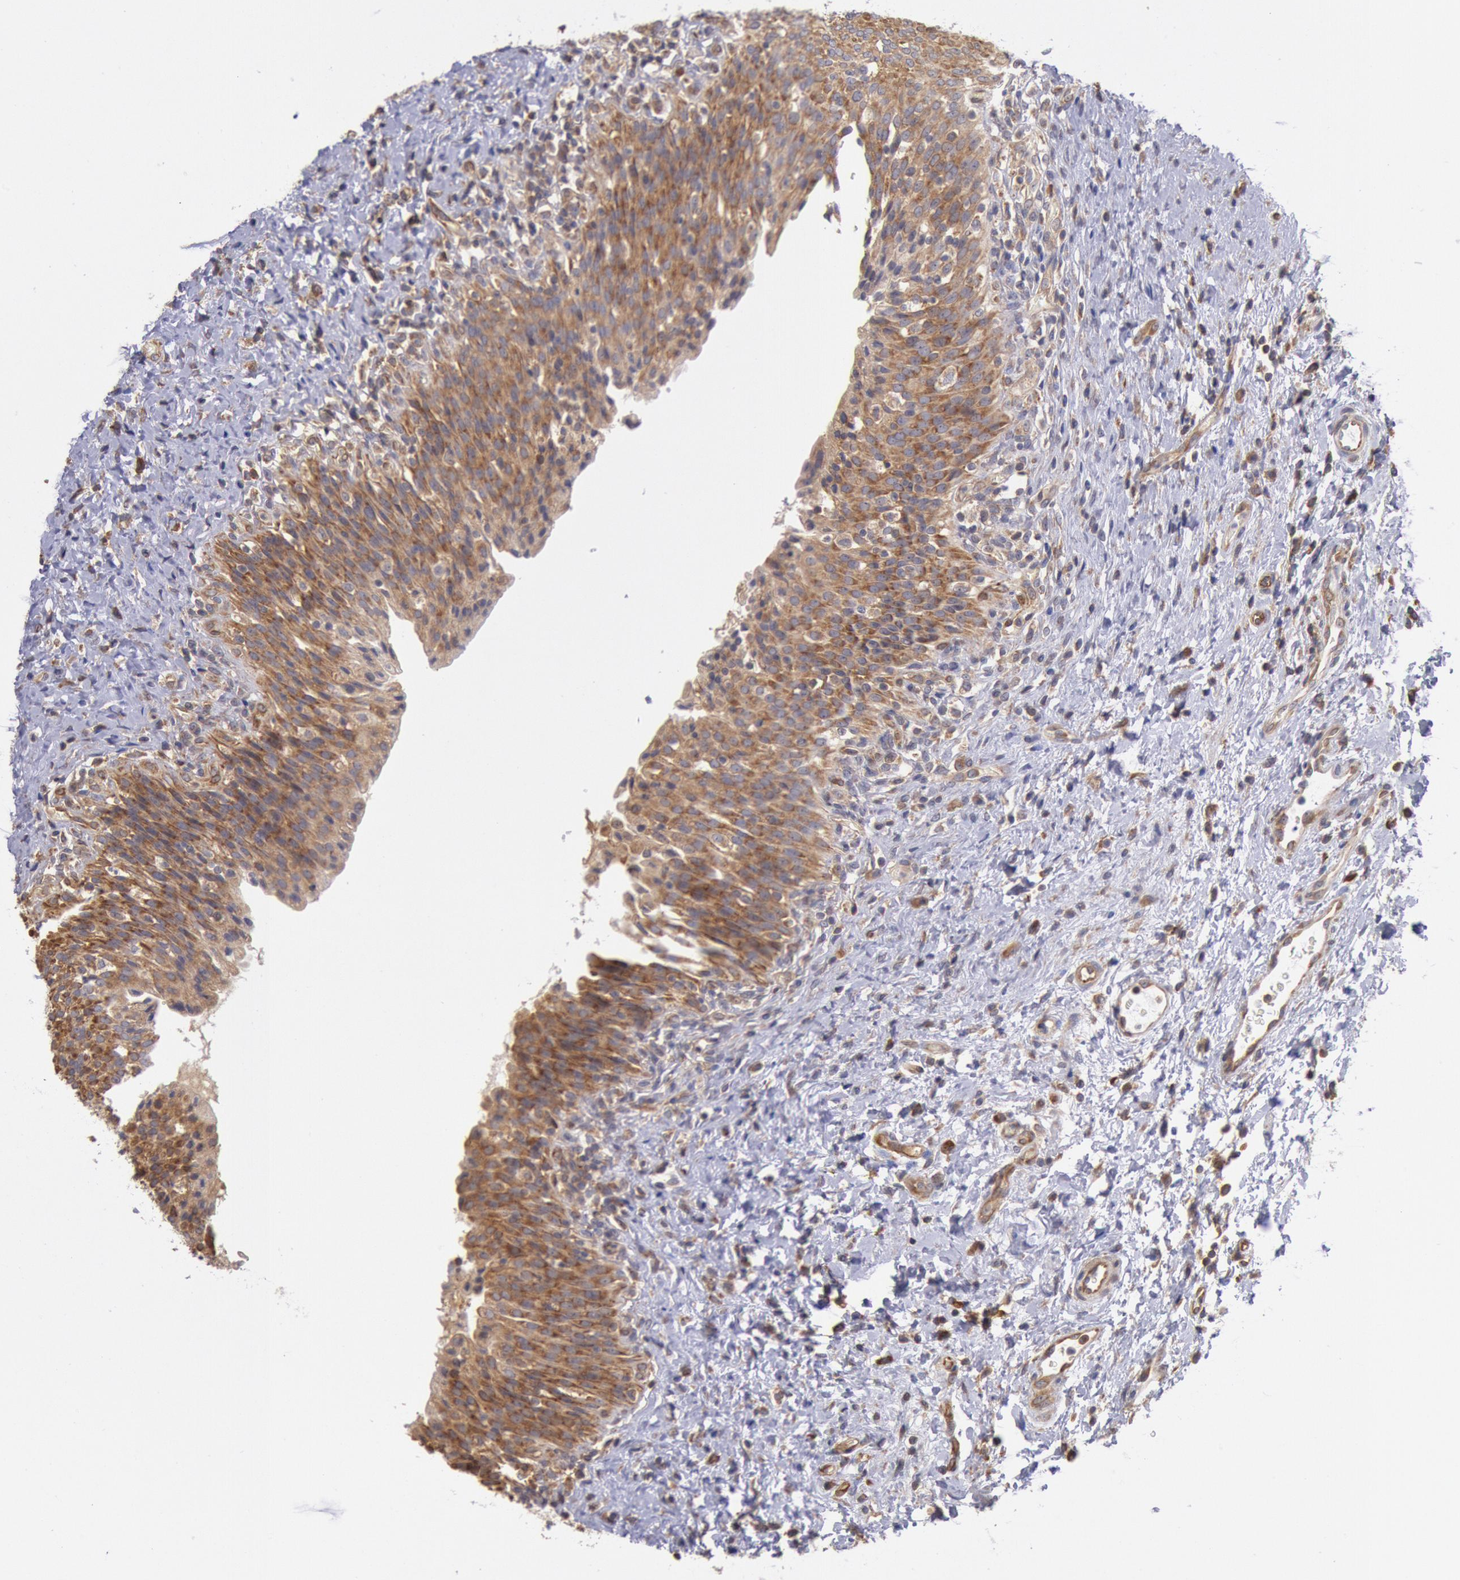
{"staining": {"intensity": "moderate", "quantity": ">75%", "location": "cytoplasmic/membranous"}, "tissue": "urinary bladder", "cell_type": "Urothelial cells", "image_type": "normal", "snomed": [{"axis": "morphology", "description": "Normal tissue, NOS"}, {"axis": "topography", "description": "Urinary bladder"}], "caption": "Human urinary bladder stained with a protein marker displays moderate staining in urothelial cells.", "gene": "DRG1", "patient": {"sex": "male", "age": 51}}